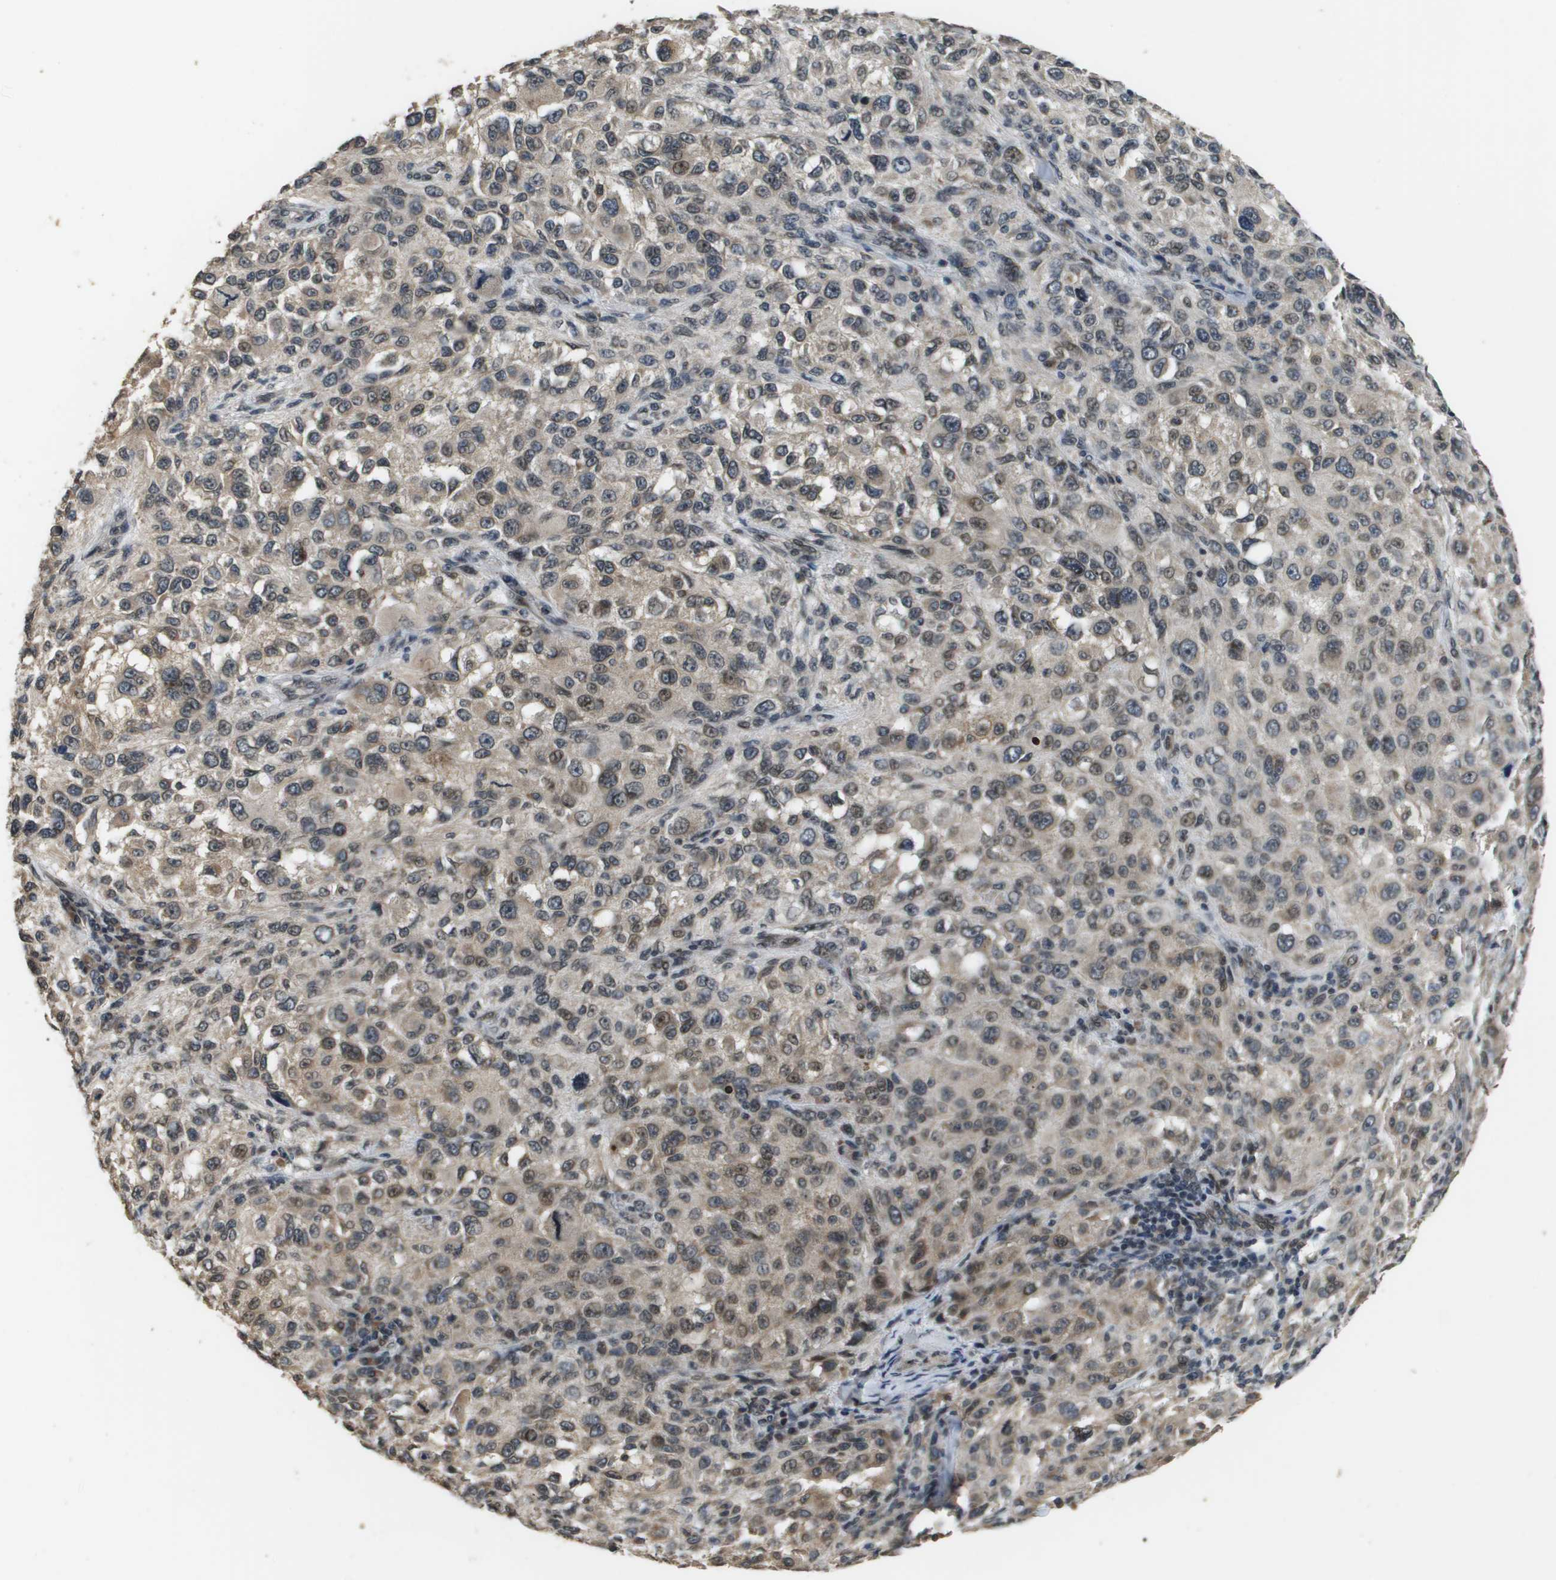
{"staining": {"intensity": "weak", "quantity": ">75%", "location": "cytoplasmic/membranous,nuclear"}, "tissue": "melanoma", "cell_type": "Tumor cells", "image_type": "cancer", "snomed": [{"axis": "morphology", "description": "Necrosis, NOS"}, {"axis": "morphology", "description": "Malignant melanoma, NOS"}, {"axis": "topography", "description": "Skin"}], "caption": "Melanoma tissue reveals weak cytoplasmic/membranous and nuclear positivity in approximately >75% of tumor cells", "gene": "FANCC", "patient": {"sex": "female", "age": 87}}